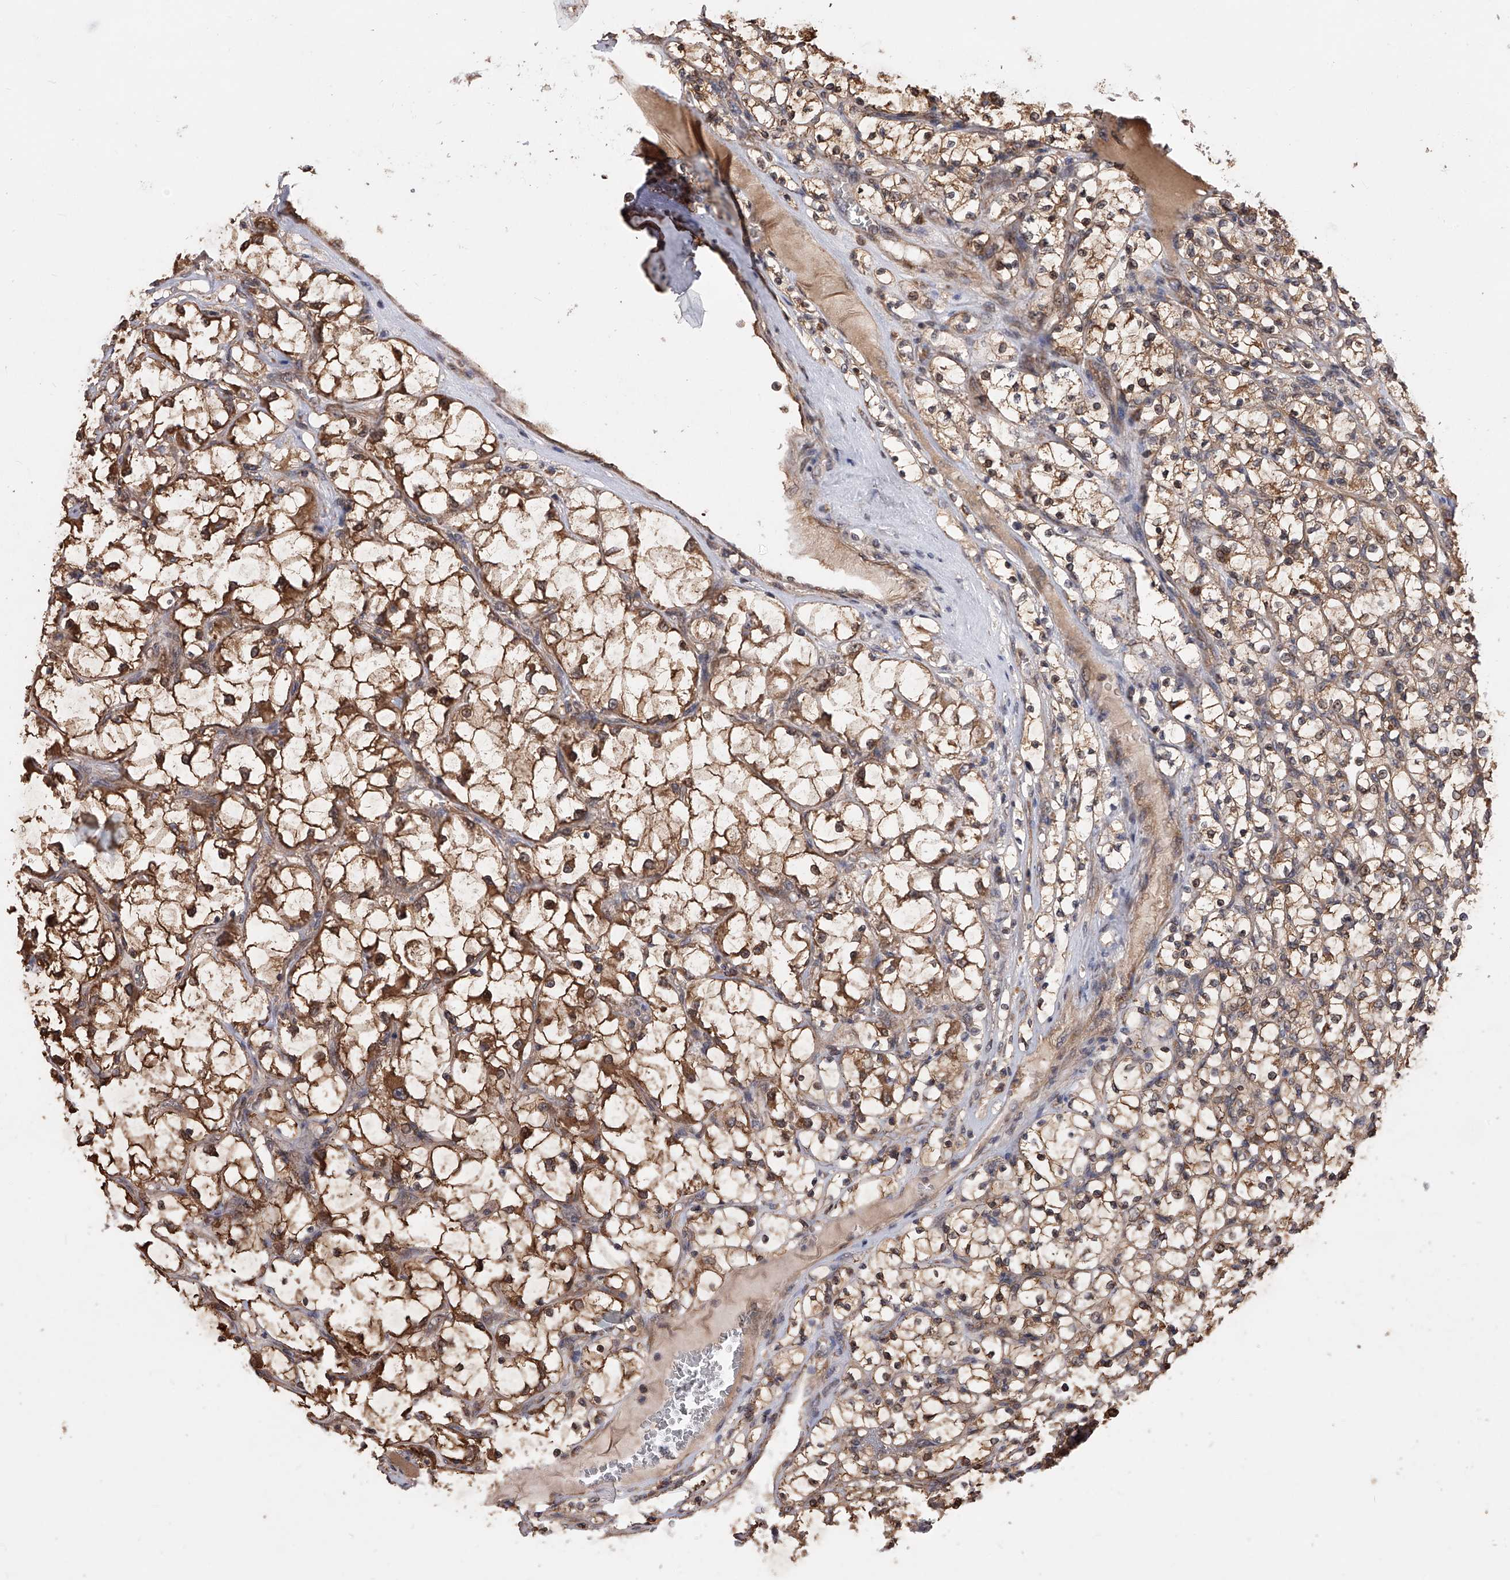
{"staining": {"intensity": "moderate", "quantity": ">75%", "location": "cytoplasmic/membranous"}, "tissue": "renal cancer", "cell_type": "Tumor cells", "image_type": "cancer", "snomed": [{"axis": "morphology", "description": "Adenocarcinoma, NOS"}, {"axis": "topography", "description": "Kidney"}], "caption": "Tumor cells show medium levels of moderate cytoplasmic/membranous expression in about >75% of cells in renal cancer.", "gene": "GMDS", "patient": {"sex": "female", "age": 69}}